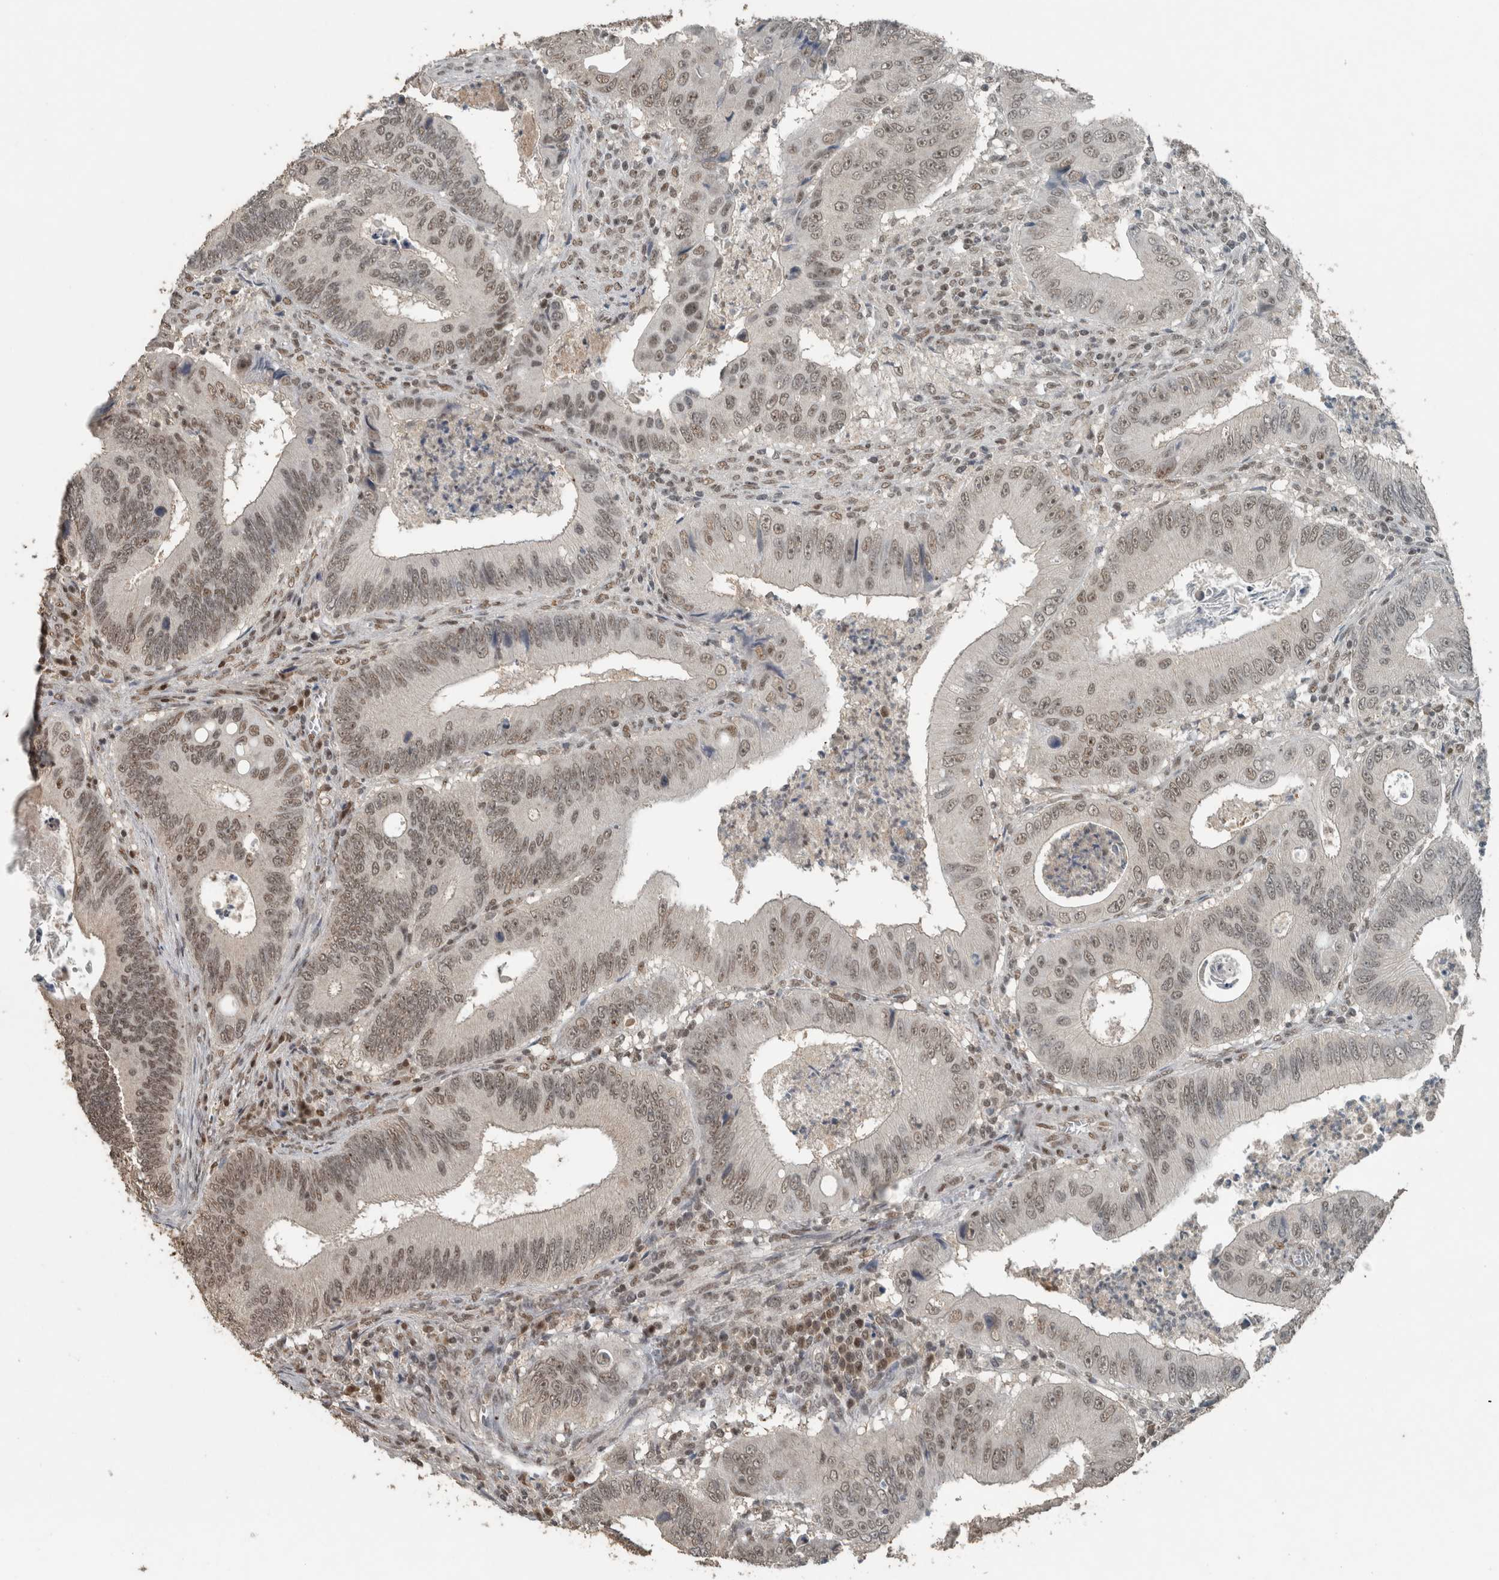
{"staining": {"intensity": "weak", "quantity": ">75%", "location": "nuclear"}, "tissue": "colorectal cancer", "cell_type": "Tumor cells", "image_type": "cancer", "snomed": [{"axis": "morphology", "description": "Inflammation, NOS"}, {"axis": "morphology", "description": "Adenocarcinoma, NOS"}, {"axis": "topography", "description": "Colon"}], "caption": "Protein staining reveals weak nuclear expression in about >75% of tumor cells in colorectal cancer (adenocarcinoma). (Stains: DAB in brown, nuclei in blue, Microscopy: brightfield microscopy at high magnification).", "gene": "ZNF24", "patient": {"sex": "male", "age": 72}}